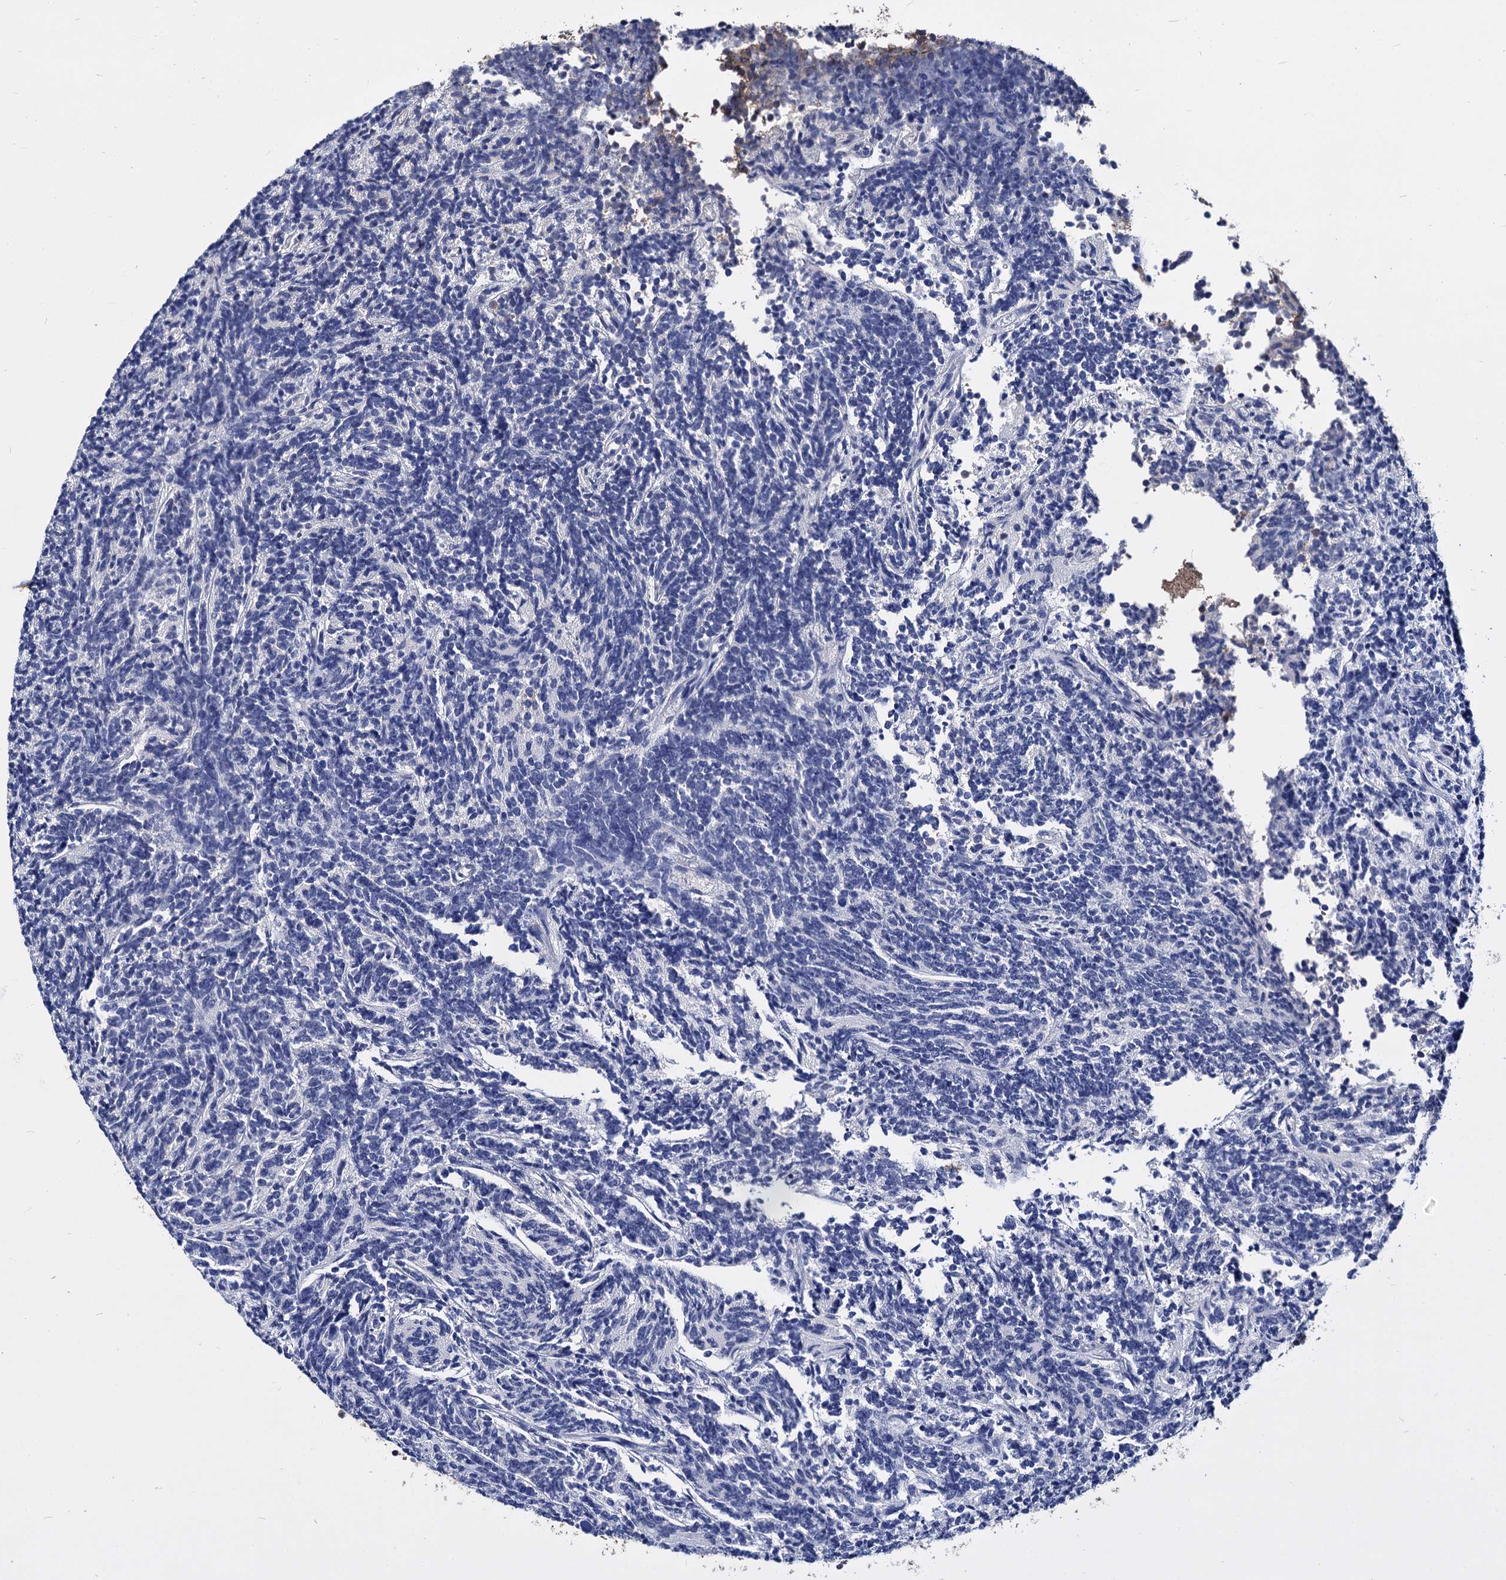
{"staining": {"intensity": "negative", "quantity": "none", "location": "none"}, "tissue": "glioma", "cell_type": "Tumor cells", "image_type": "cancer", "snomed": [{"axis": "morphology", "description": "Glioma, malignant, Low grade"}, {"axis": "topography", "description": "Brain"}], "caption": "Tumor cells are negative for brown protein staining in glioma.", "gene": "NME1", "patient": {"sex": "female", "age": 1}}